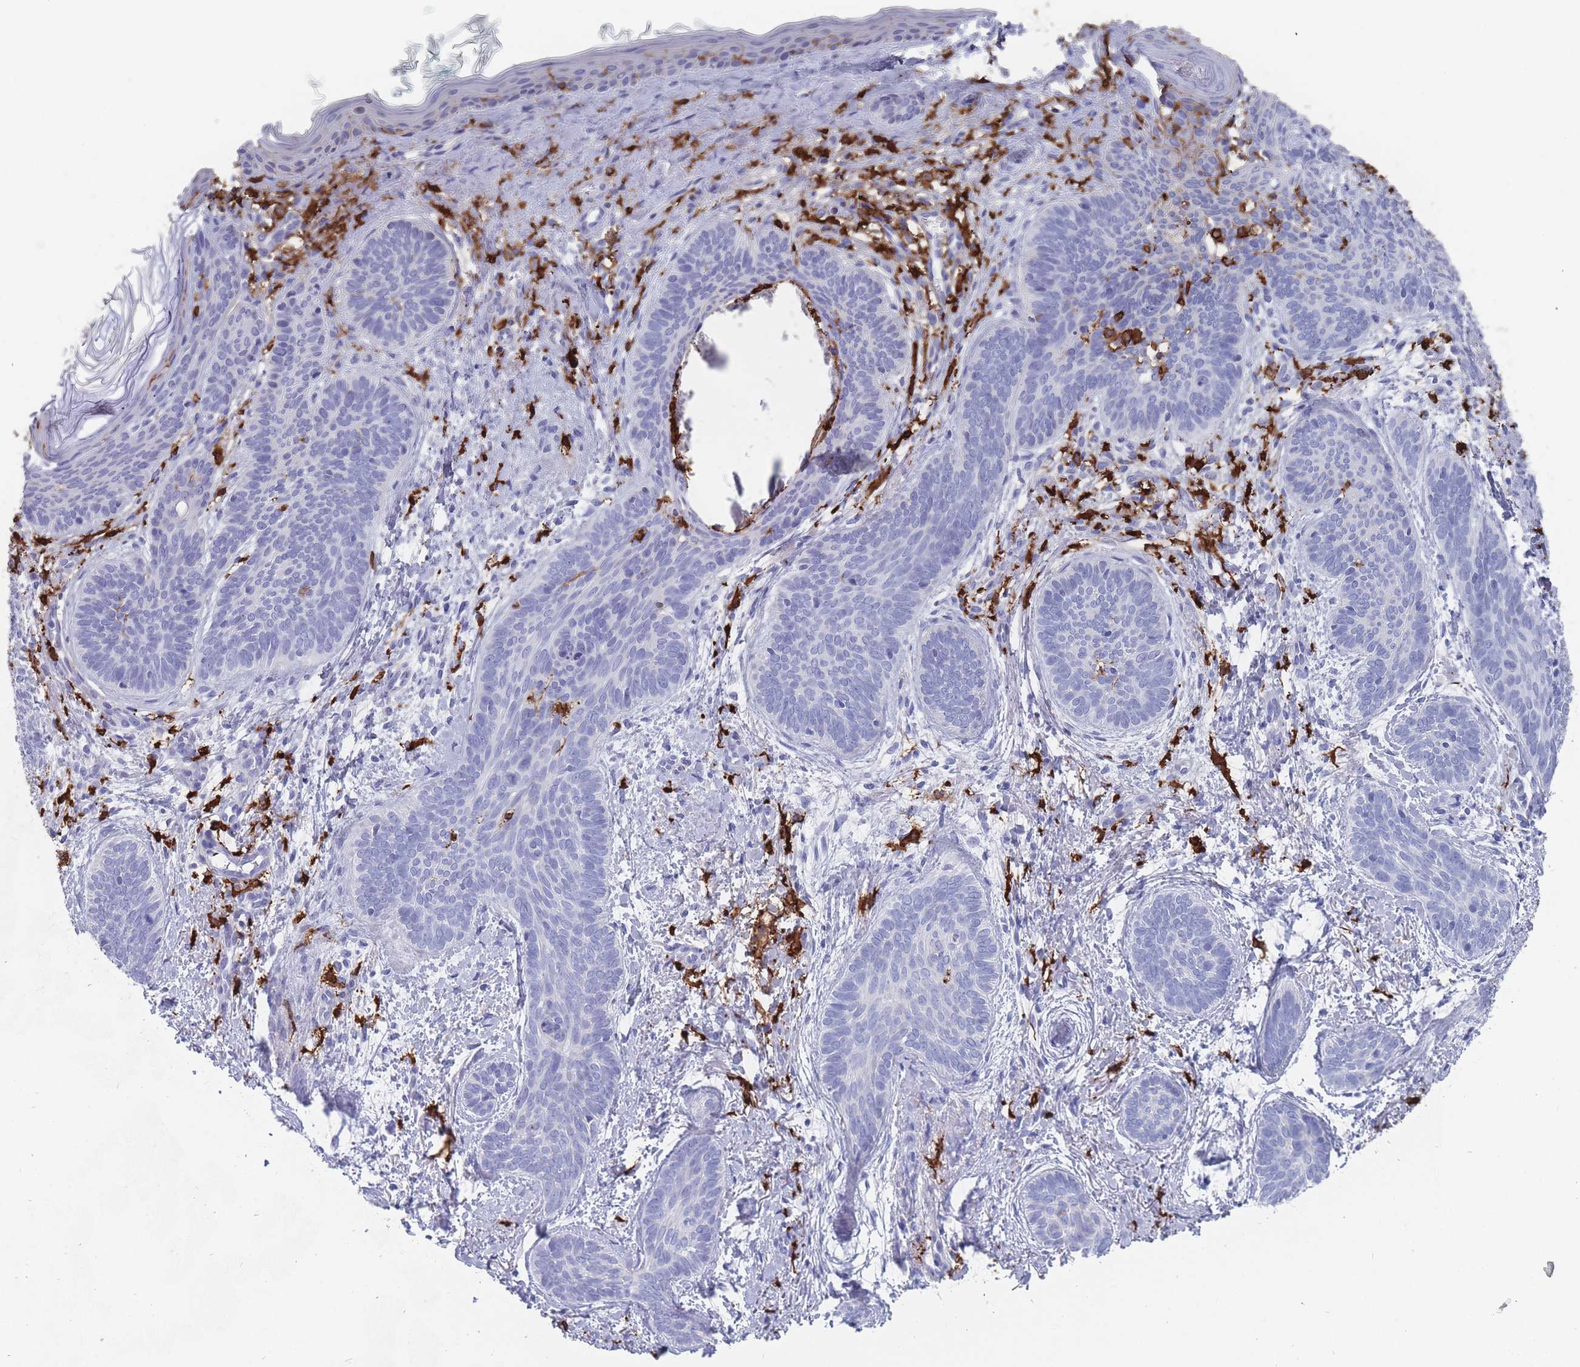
{"staining": {"intensity": "negative", "quantity": "none", "location": "none"}, "tissue": "skin cancer", "cell_type": "Tumor cells", "image_type": "cancer", "snomed": [{"axis": "morphology", "description": "Basal cell carcinoma"}, {"axis": "topography", "description": "Skin"}], "caption": "Tumor cells are negative for brown protein staining in skin basal cell carcinoma. (DAB IHC with hematoxylin counter stain).", "gene": "AIF1", "patient": {"sex": "female", "age": 81}}